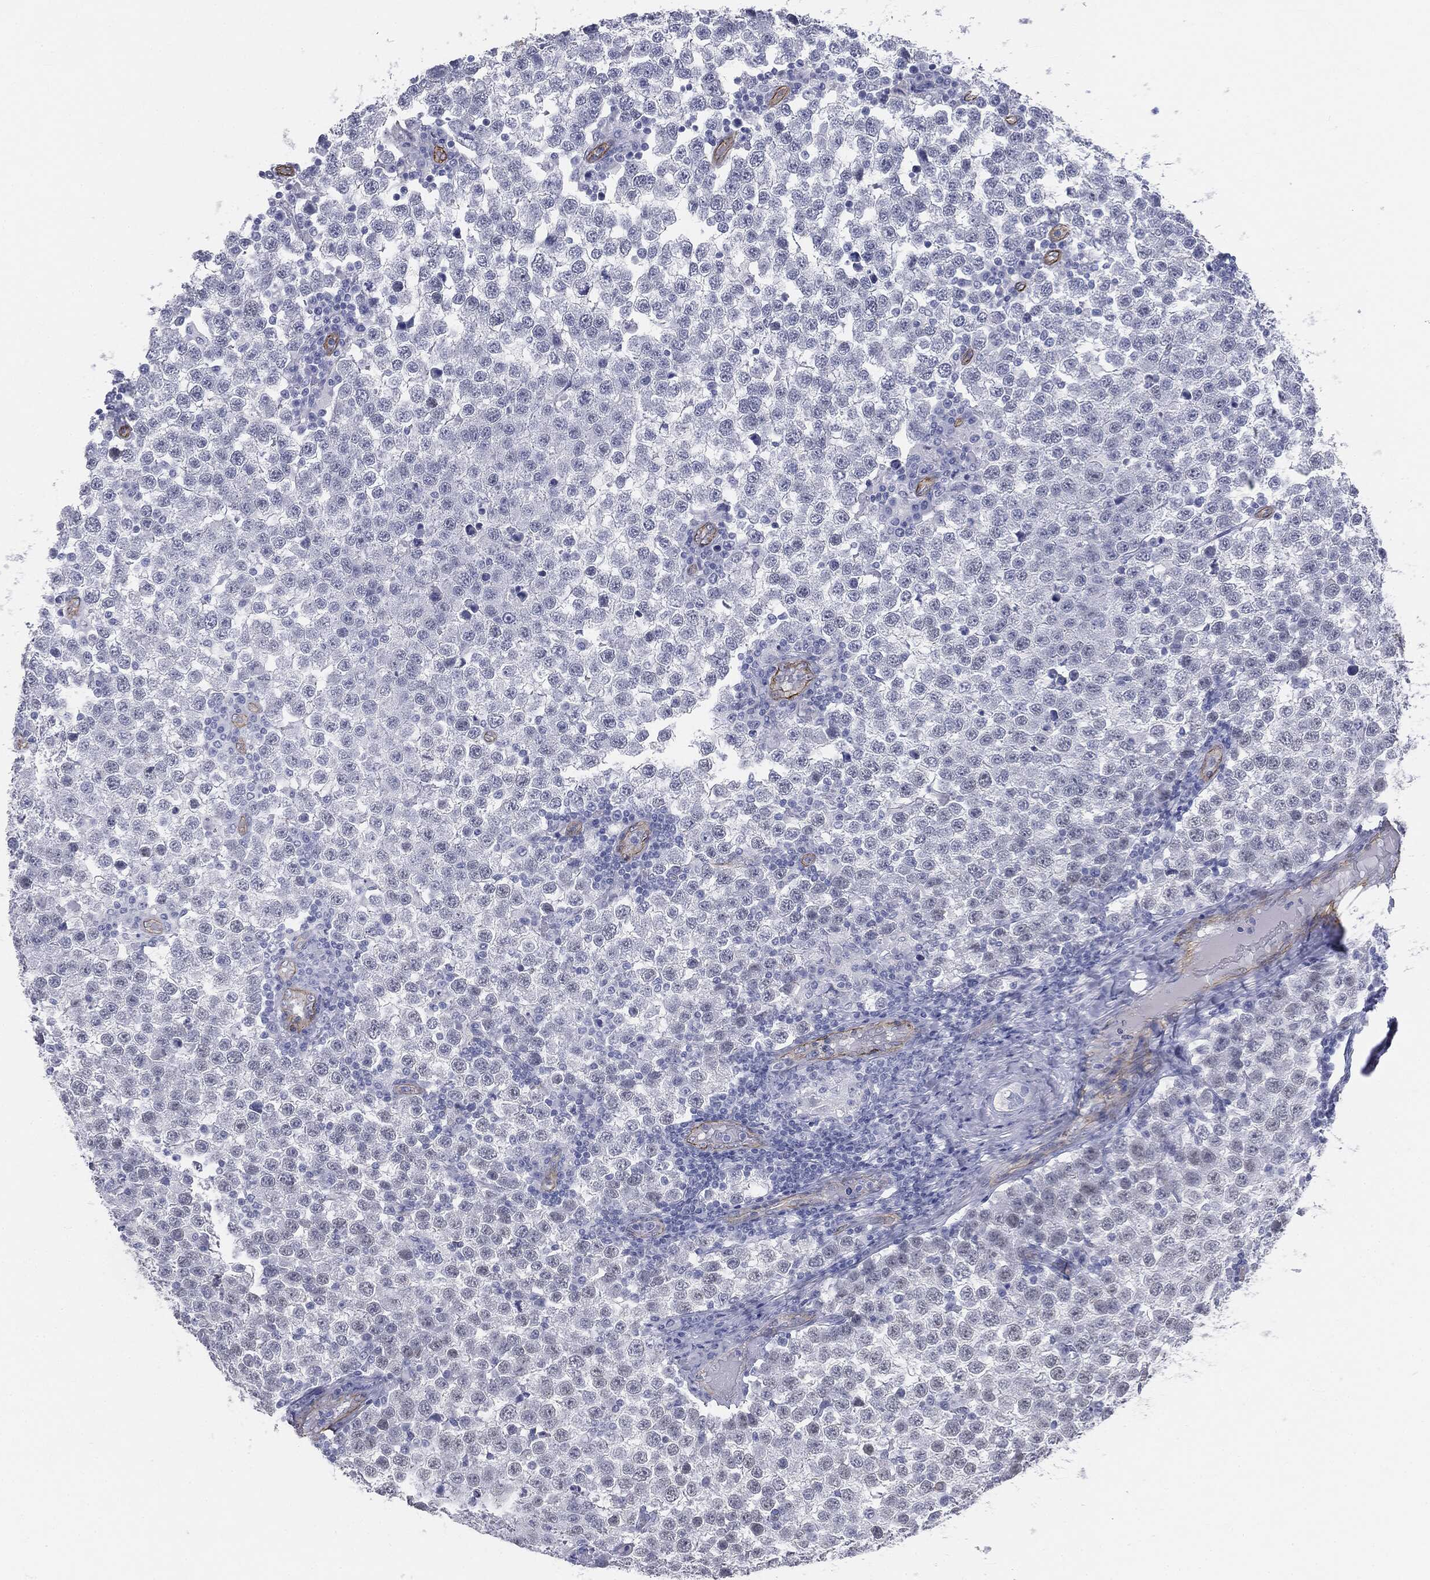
{"staining": {"intensity": "negative", "quantity": "none", "location": "none"}, "tissue": "testis cancer", "cell_type": "Tumor cells", "image_type": "cancer", "snomed": [{"axis": "morphology", "description": "Seminoma, NOS"}, {"axis": "topography", "description": "Testis"}], "caption": "The image displays no staining of tumor cells in testis seminoma. The staining is performed using DAB brown chromogen with nuclei counter-stained in using hematoxylin.", "gene": "MUC5AC", "patient": {"sex": "male", "age": 34}}